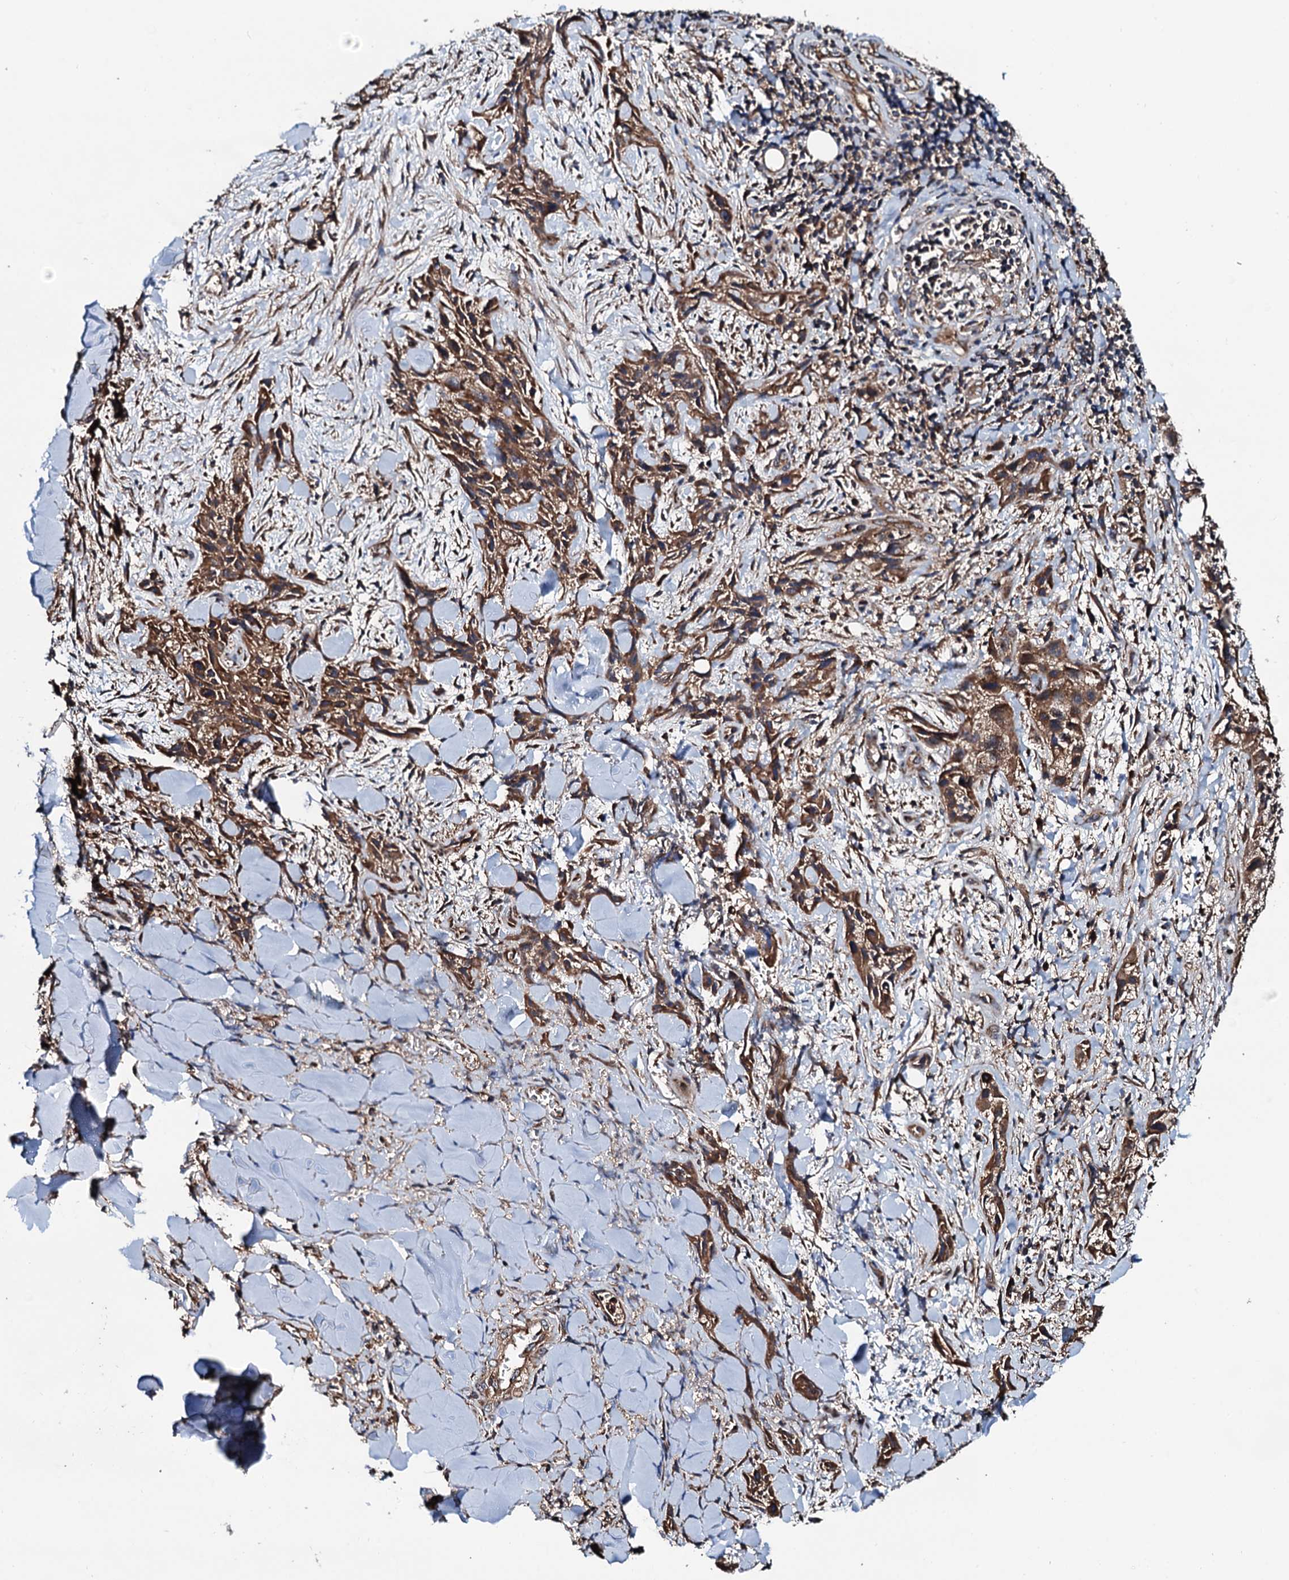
{"staining": {"intensity": "moderate", "quantity": ">75%", "location": "cytoplasmic/membranous"}, "tissue": "skin cancer", "cell_type": "Tumor cells", "image_type": "cancer", "snomed": [{"axis": "morphology", "description": "Squamous cell carcinoma, NOS"}, {"axis": "topography", "description": "Skin"}, {"axis": "topography", "description": "Subcutis"}], "caption": "Skin squamous cell carcinoma tissue demonstrates moderate cytoplasmic/membranous expression in approximately >75% of tumor cells, visualized by immunohistochemistry. (IHC, brightfield microscopy, high magnification).", "gene": "NEK1", "patient": {"sex": "male", "age": 73}}